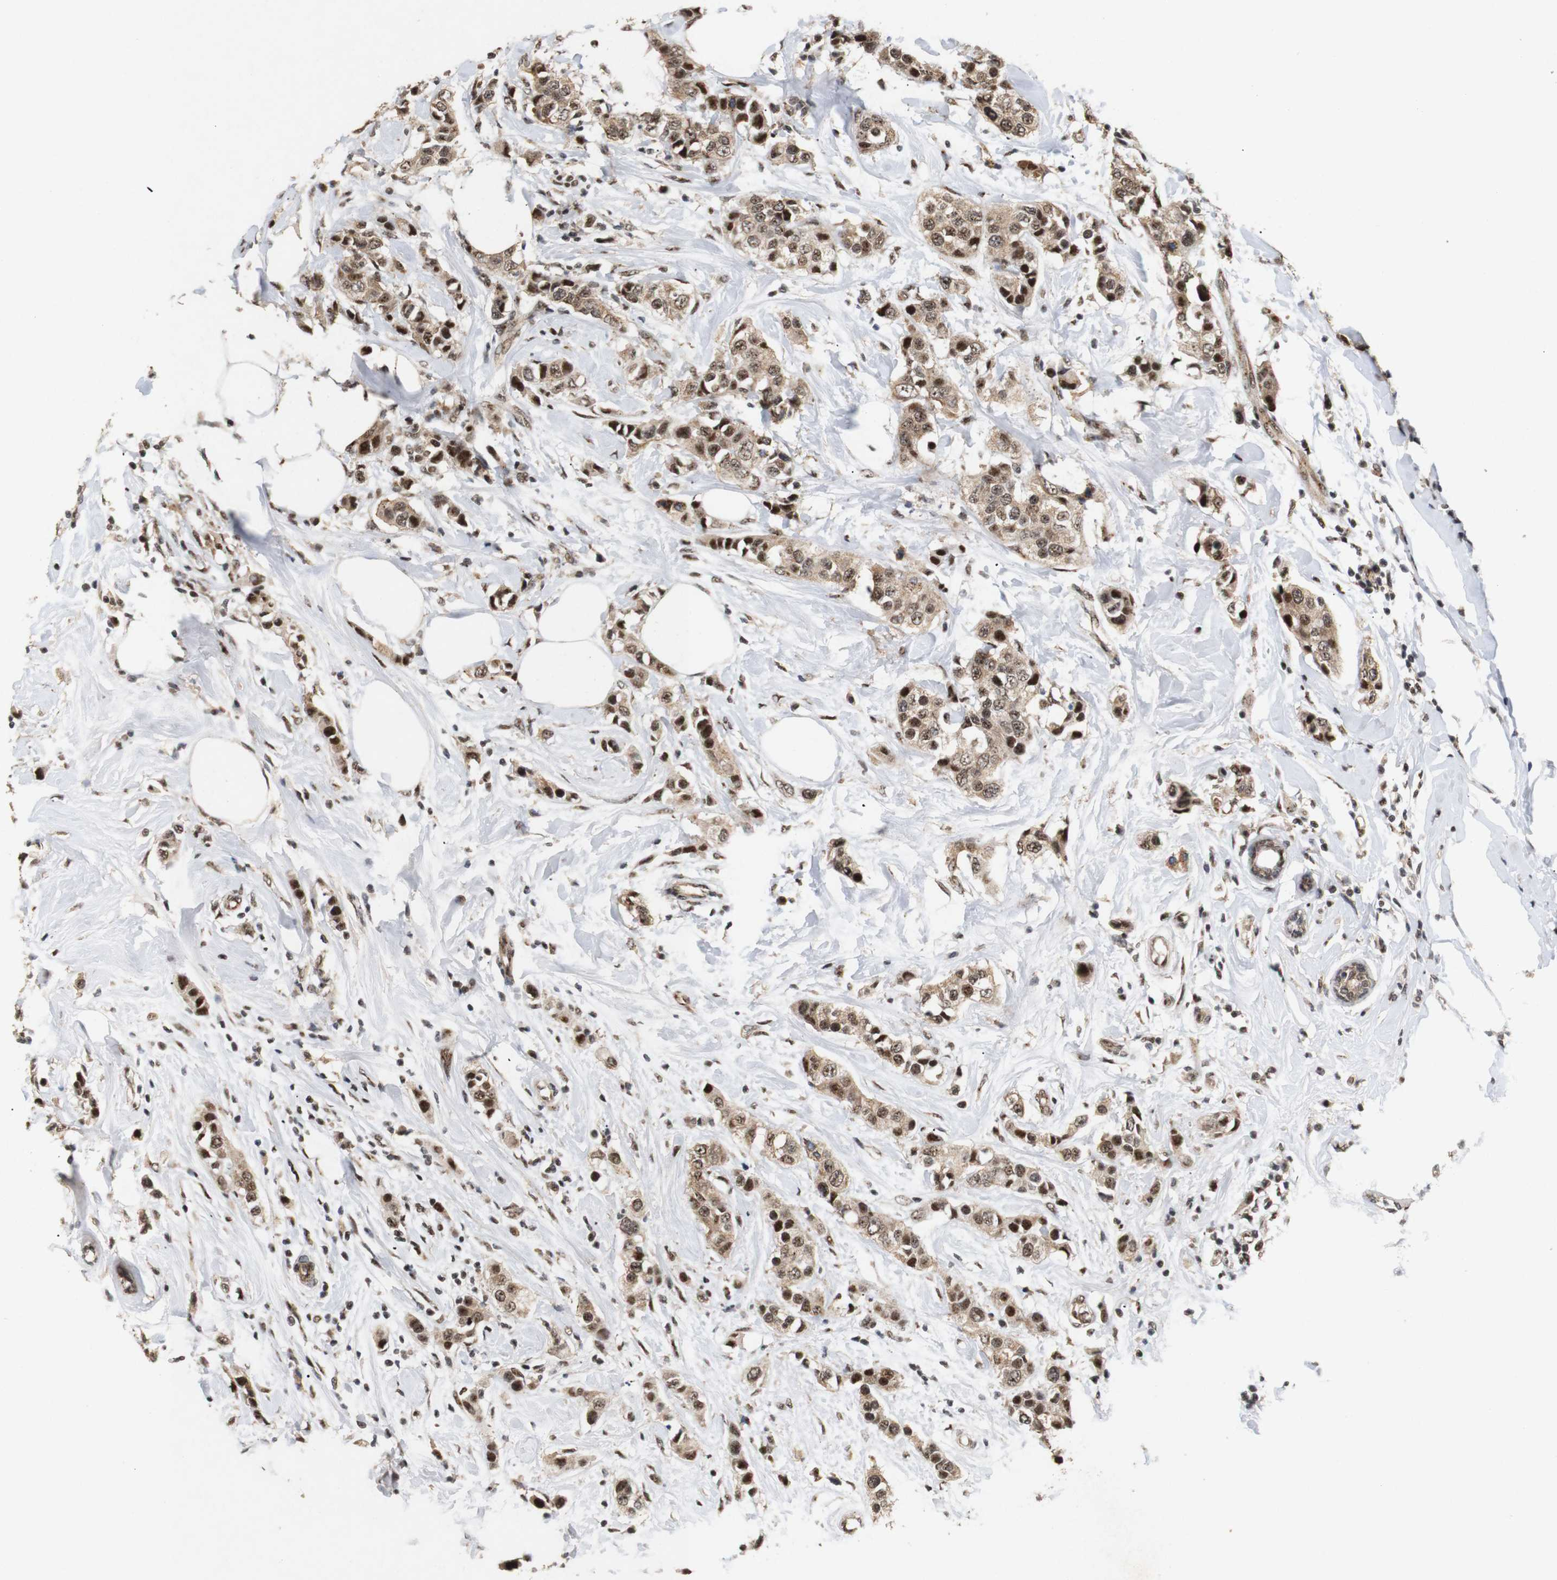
{"staining": {"intensity": "moderate", "quantity": ">75%", "location": "cytoplasmic/membranous,nuclear"}, "tissue": "breast cancer", "cell_type": "Tumor cells", "image_type": "cancer", "snomed": [{"axis": "morphology", "description": "Normal tissue, NOS"}, {"axis": "morphology", "description": "Duct carcinoma"}, {"axis": "topography", "description": "Breast"}], "caption": "High-power microscopy captured an IHC micrograph of breast cancer, revealing moderate cytoplasmic/membranous and nuclear expression in approximately >75% of tumor cells.", "gene": "PYM1", "patient": {"sex": "female", "age": 50}}